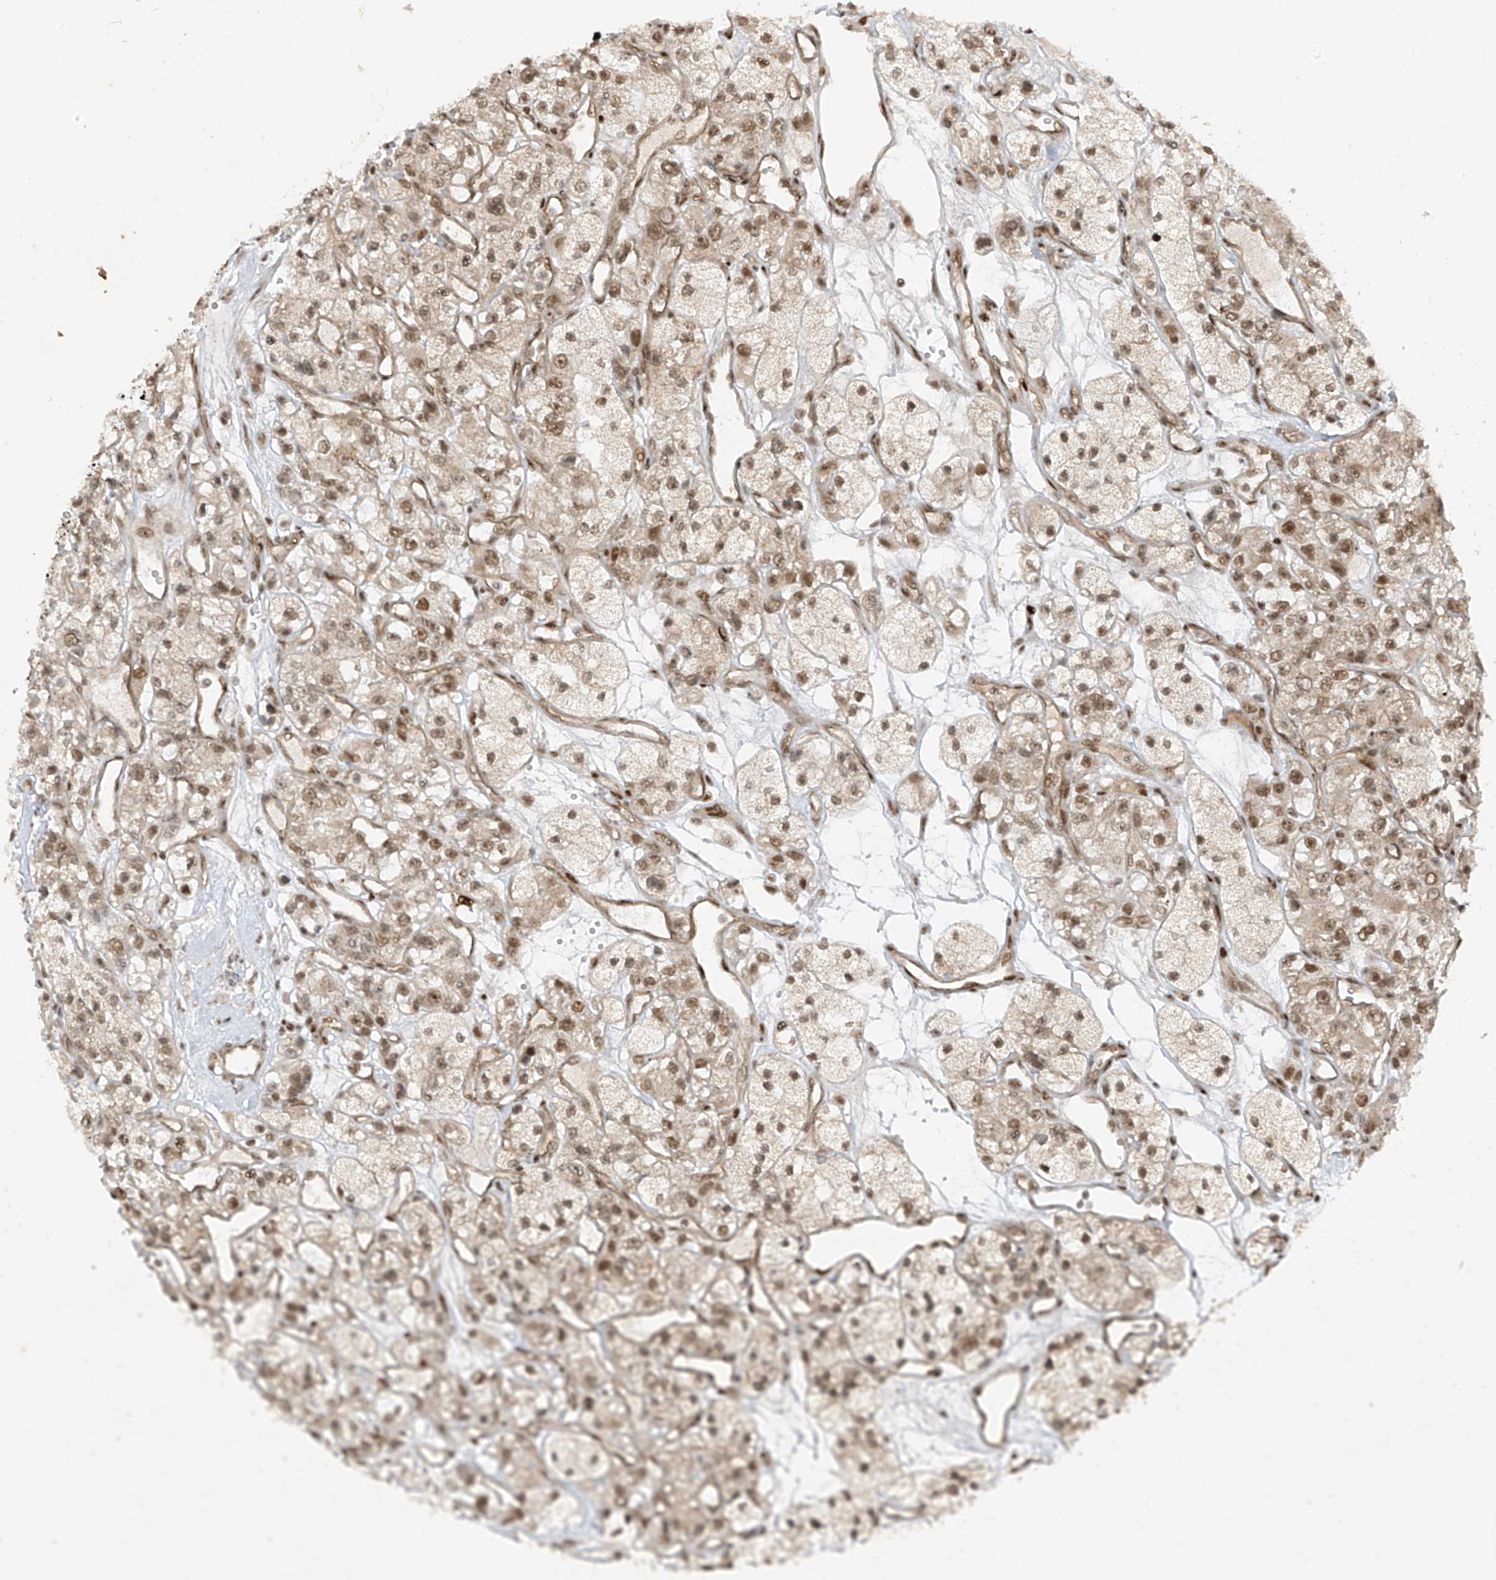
{"staining": {"intensity": "moderate", "quantity": ">75%", "location": "nuclear"}, "tissue": "renal cancer", "cell_type": "Tumor cells", "image_type": "cancer", "snomed": [{"axis": "morphology", "description": "Adenocarcinoma, NOS"}, {"axis": "topography", "description": "Kidney"}], "caption": "High-magnification brightfield microscopy of renal adenocarcinoma stained with DAB (3,3'-diaminobenzidine) (brown) and counterstained with hematoxylin (blue). tumor cells exhibit moderate nuclear expression is identified in about>75% of cells. Immunohistochemistry stains the protein of interest in brown and the nuclei are stained blue.", "gene": "ARHGEF3", "patient": {"sex": "female", "age": 57}}